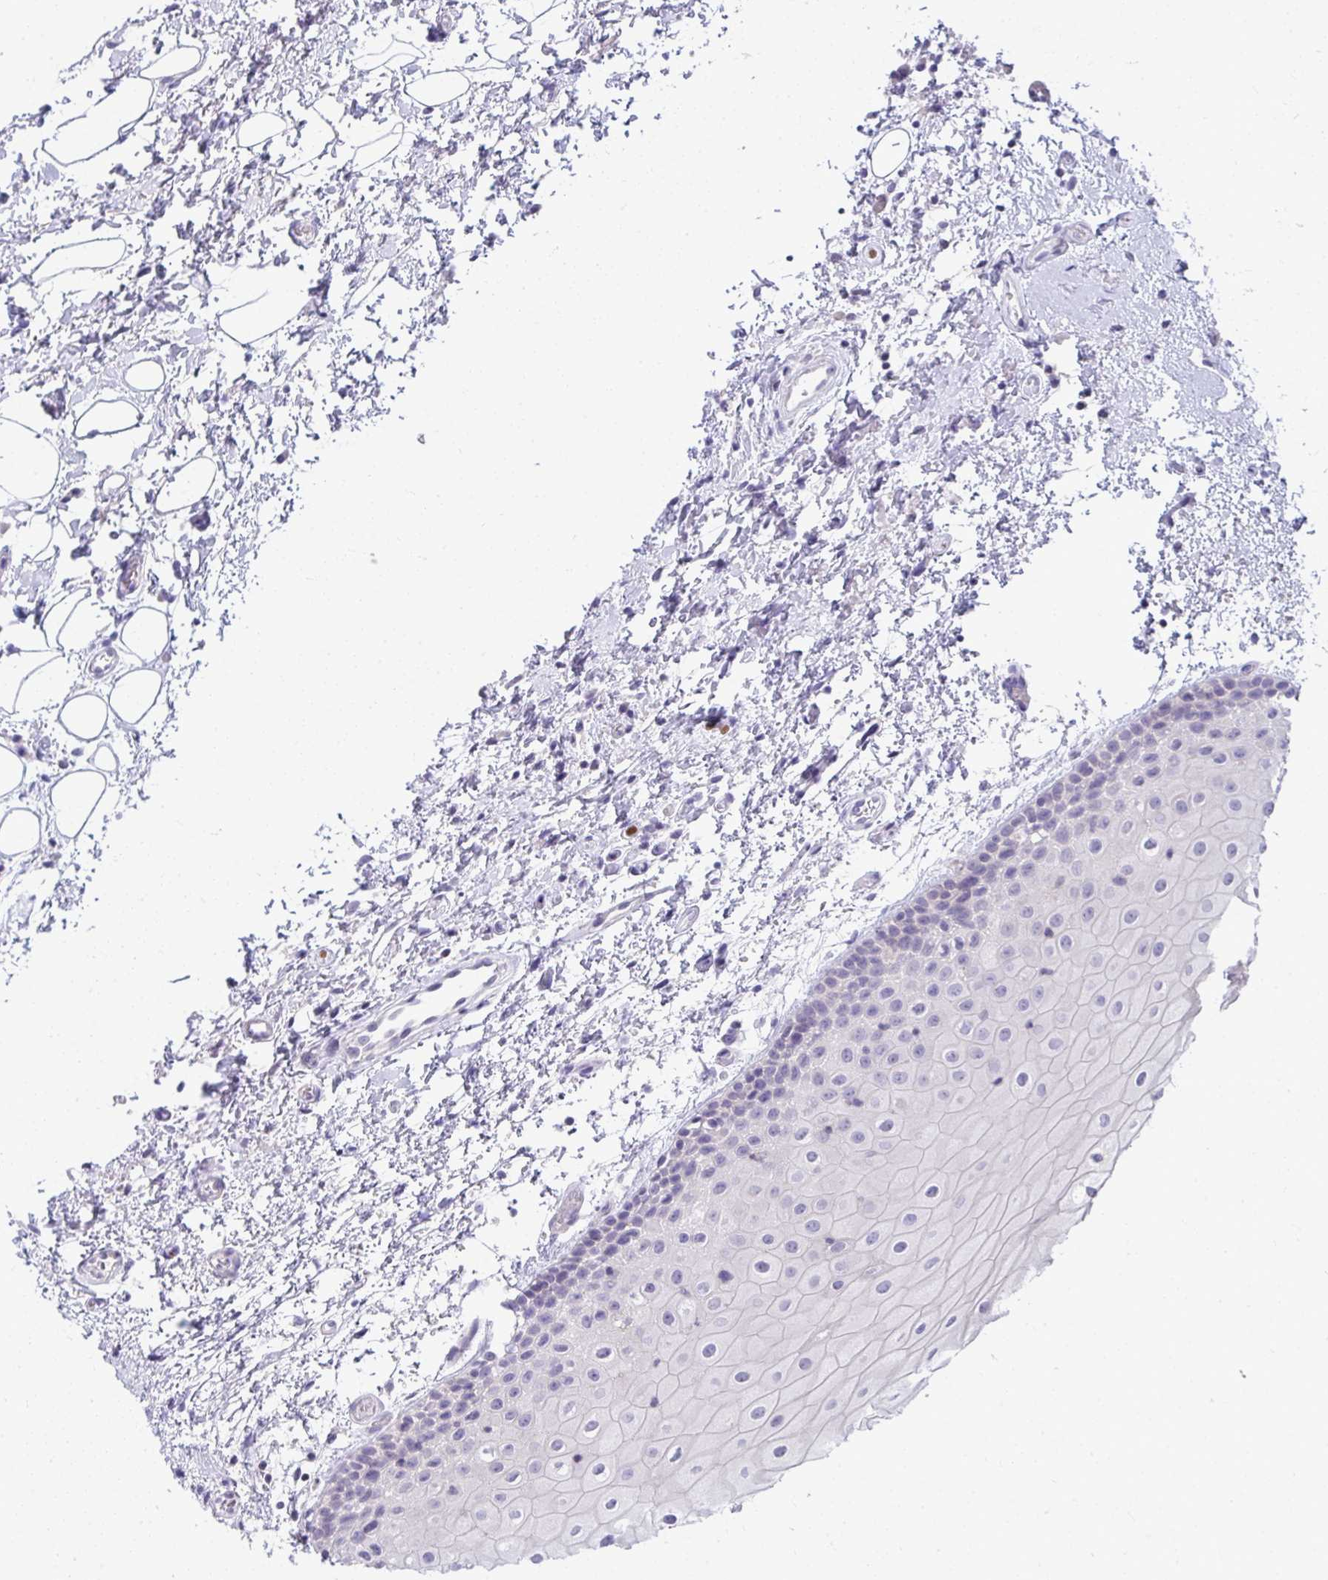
{"staining": {"intensity": "negative", "quantity": "none", "location": "none"}, "tissue": "oral mucosa", "cell_type": "Squamous epithelial cells", "image_type": "normal", "snomed": [{"axis": "morphology", "description": "Normal tissue, NOS"}, {"axis": "topography", "description": "Oral tissue"}], "caption": "The histopathology image demonstrates no significant staining in squamous epithelial cells of oral mucosa.", "gene": "VPS4B", "patient": {"sex": "female", "age": 82}}